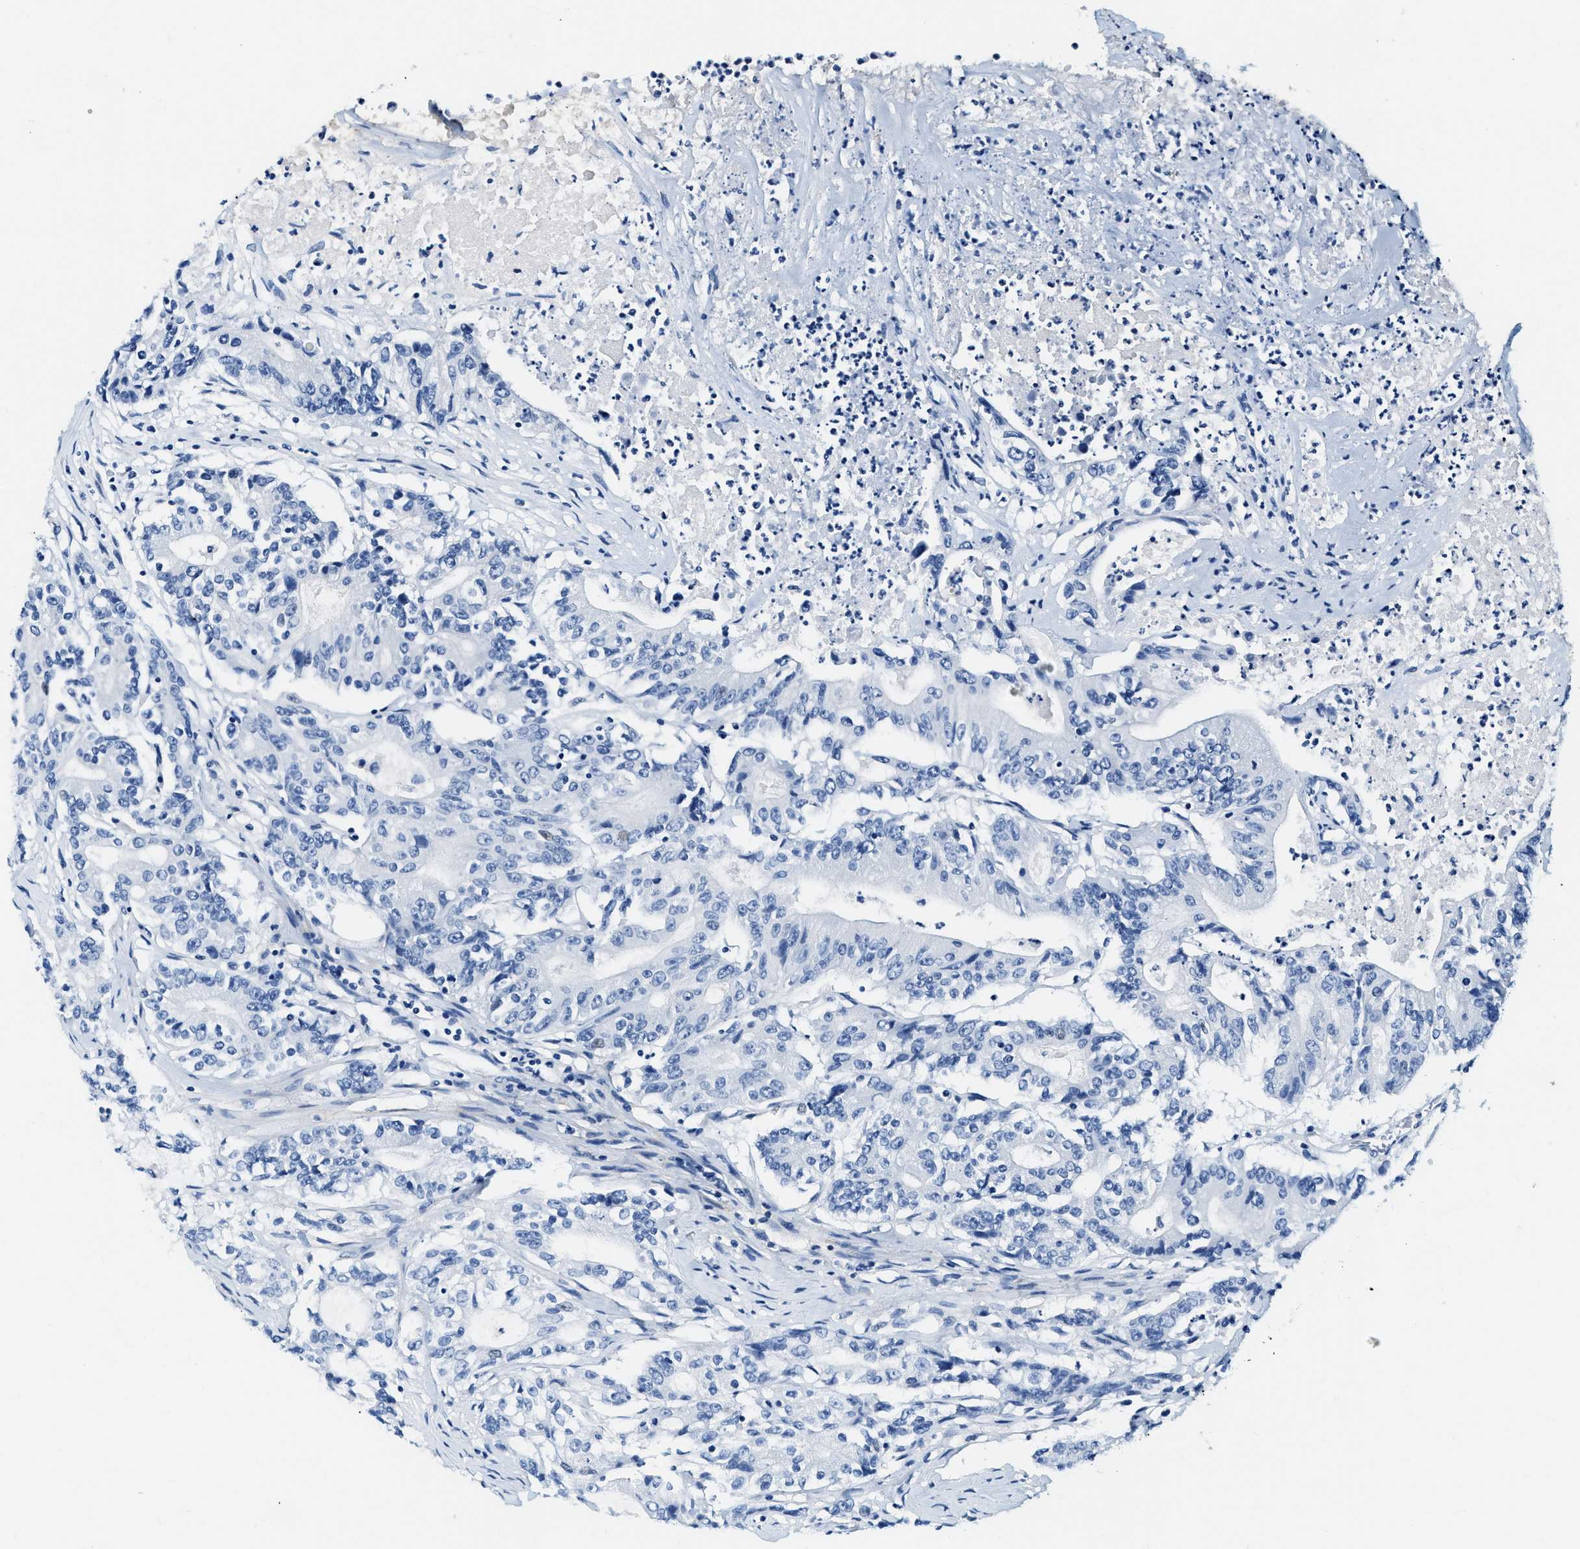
{"staining": {"intensity": "negative", "quantity": "none", "location": "none"}, "tissue": "colorectal cancer", "cell_type": "Tumor cells", "image_type": "cancer", "snomed": [{"axis": "morphology", "description": "Adenocarcinoma, NOS"}, {"axis": "topography", "description": "Colon"}], "caption": "A photomicrograph of human adenocarcinoma (colorectal) is negative for staining in tumor cells.", "gene": "EIF2AK2", "patient": {"sex": "female", "age": 77}}